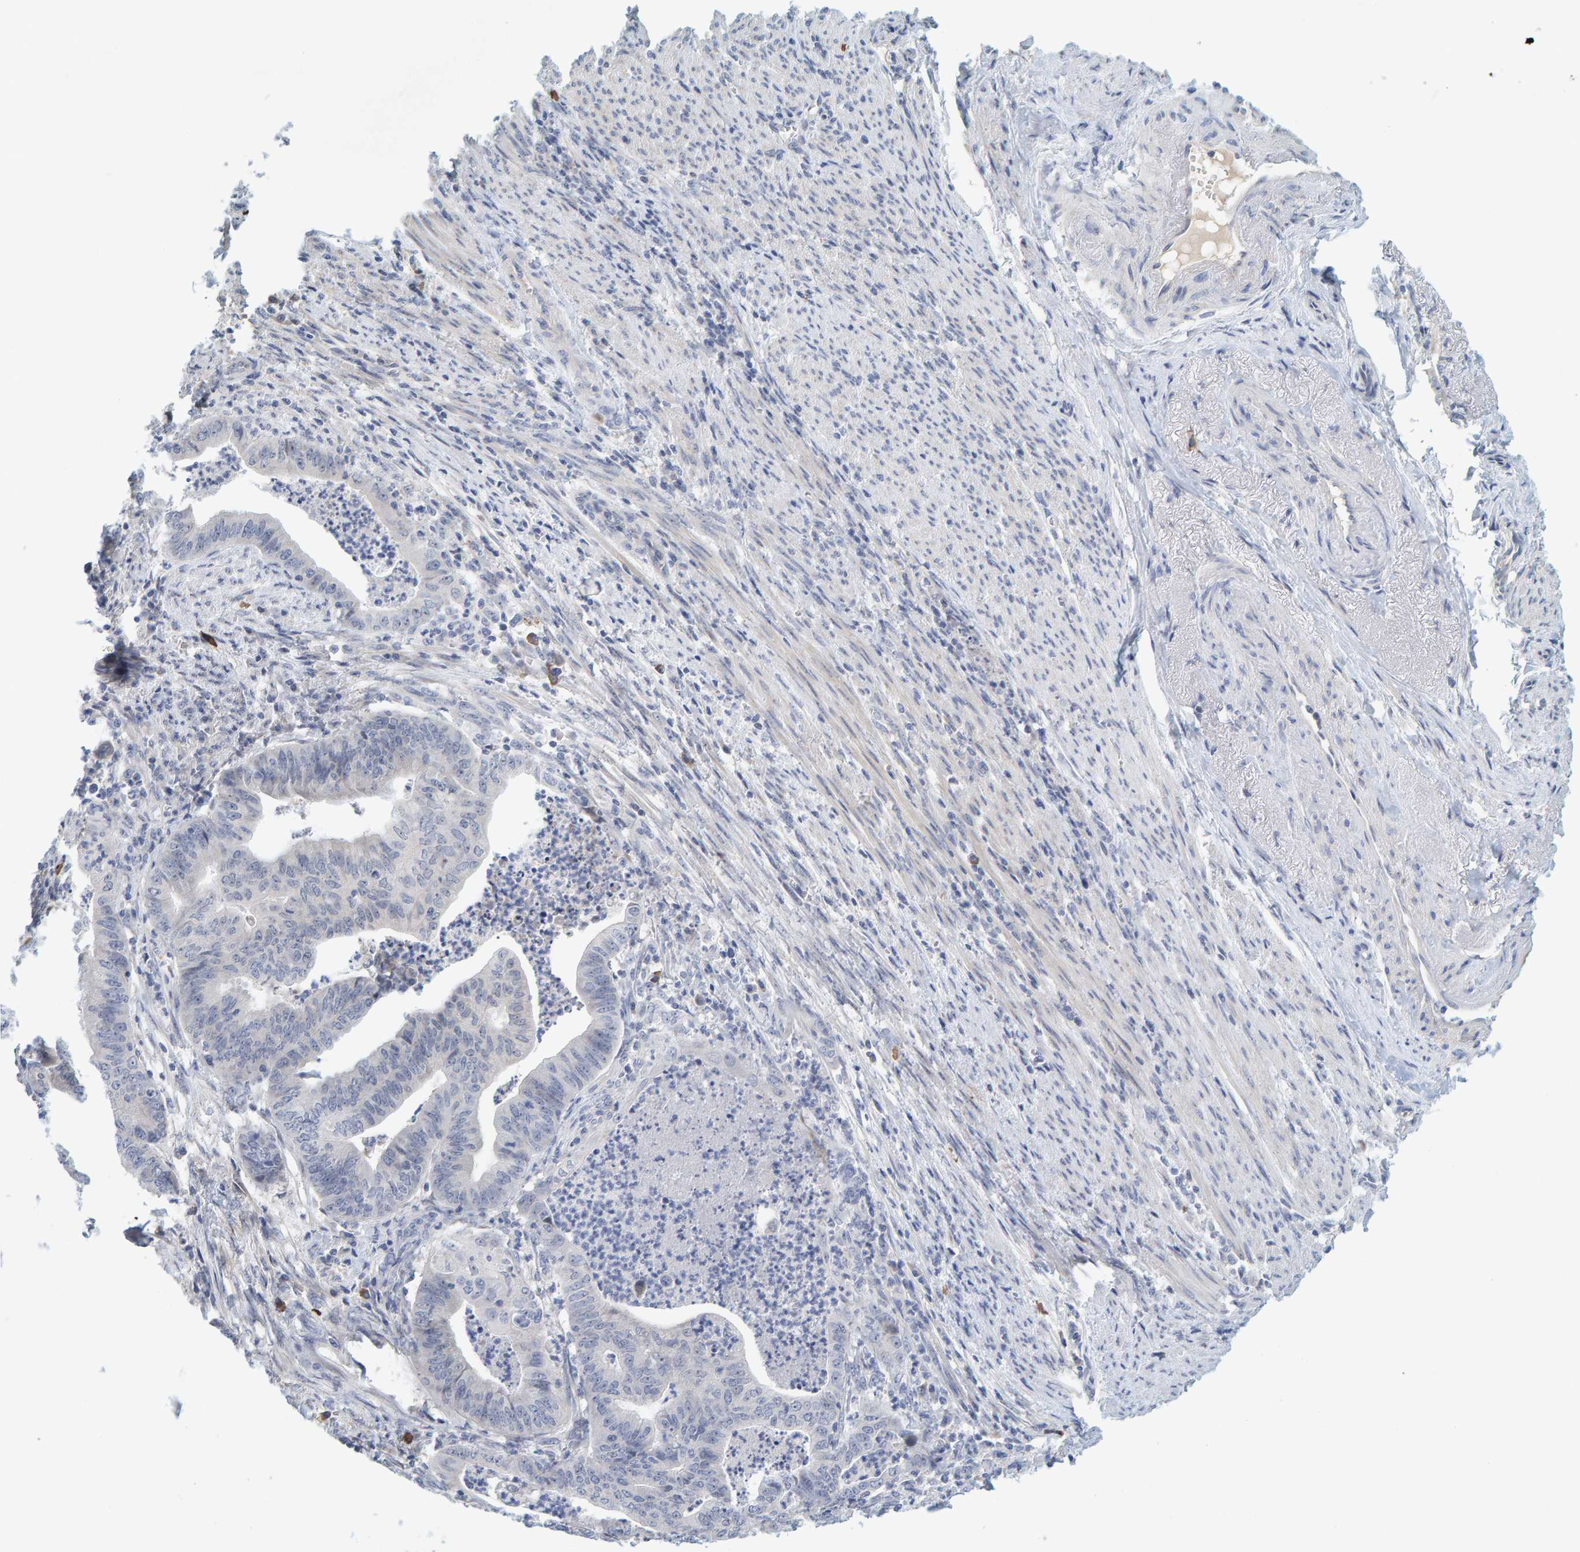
{"staining": {"intensity": "negative", "quantity": "none", "location": "none"}, "tissue": "endometrial cancer", "cell_type": "Tumor cells", "image_type": "cancer", "snomed": [{"axis": "morphology", "description": "Polyp, NOS"}, {"axis": "morphology", "description": "Adenocarcinoma, NOS"}, {"axis": "morphology", "description": "Adenoma, NOS"}, {"axis": "topography", "description": "Endometrium"}], "caption": "DAB immunohistochemical staining of human endometrial cancer (adenoma) exhibits no significant staining in tumor cells.", "gene": "ZNF77", "patient": {"sex": "female", "age": 79}}